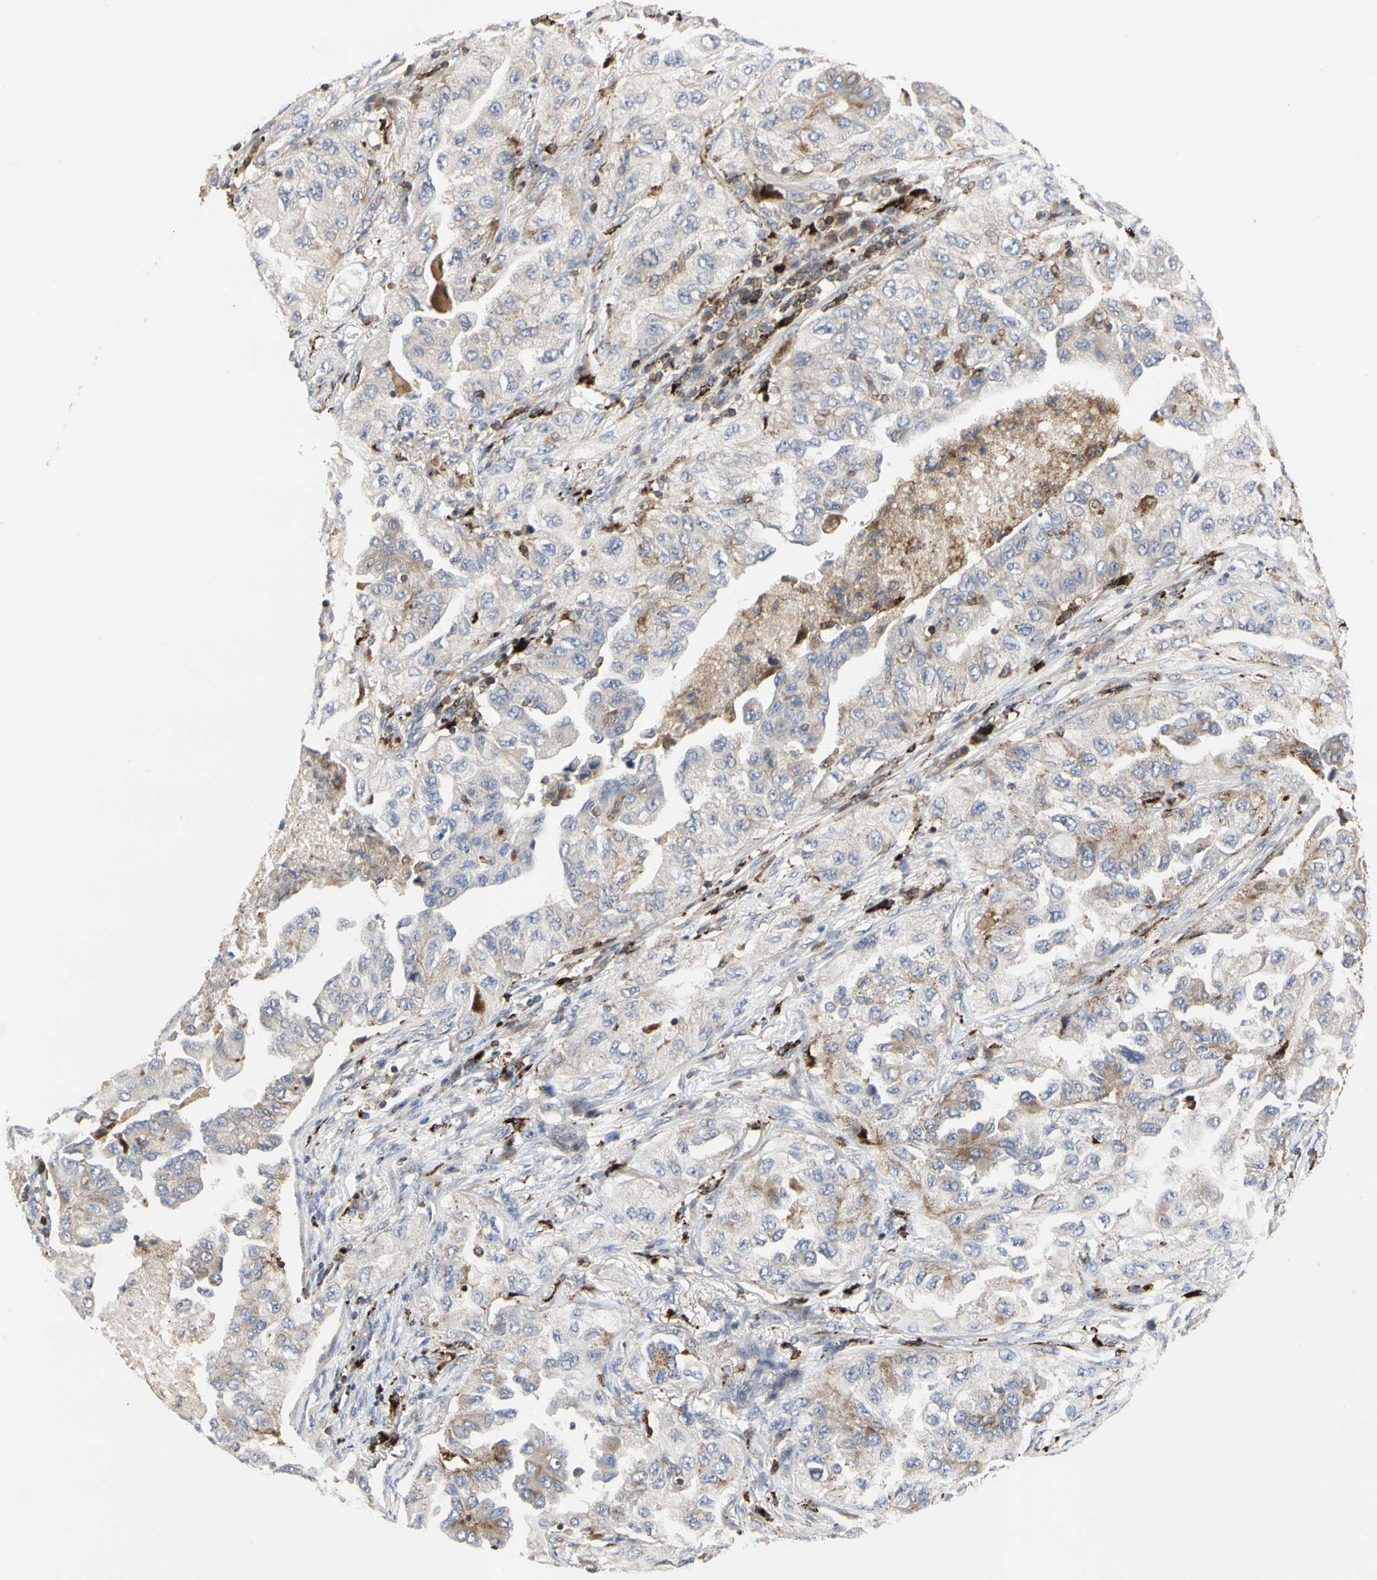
{"staining": {"intensity": "moderate", "quantity": "<25%", "location": "cytoplasmic/membranous"}, "tissue": "lung cancer", "cell_type": "Tumor cells", "image_type": "cancer", "snomed": [{"axis": "morphology", "description": "Adenocarcinoma, NOS"}, {"axis": "topography", "description": "Lung"}], "caption": "Tumor cells demonstrate low levels of moderate cytoplasmic/membranous expression in about <25% of cells in human lung adenocarcinoma.", "gene": "NAPG", "patient": {"sex": "female", "age": 65}}